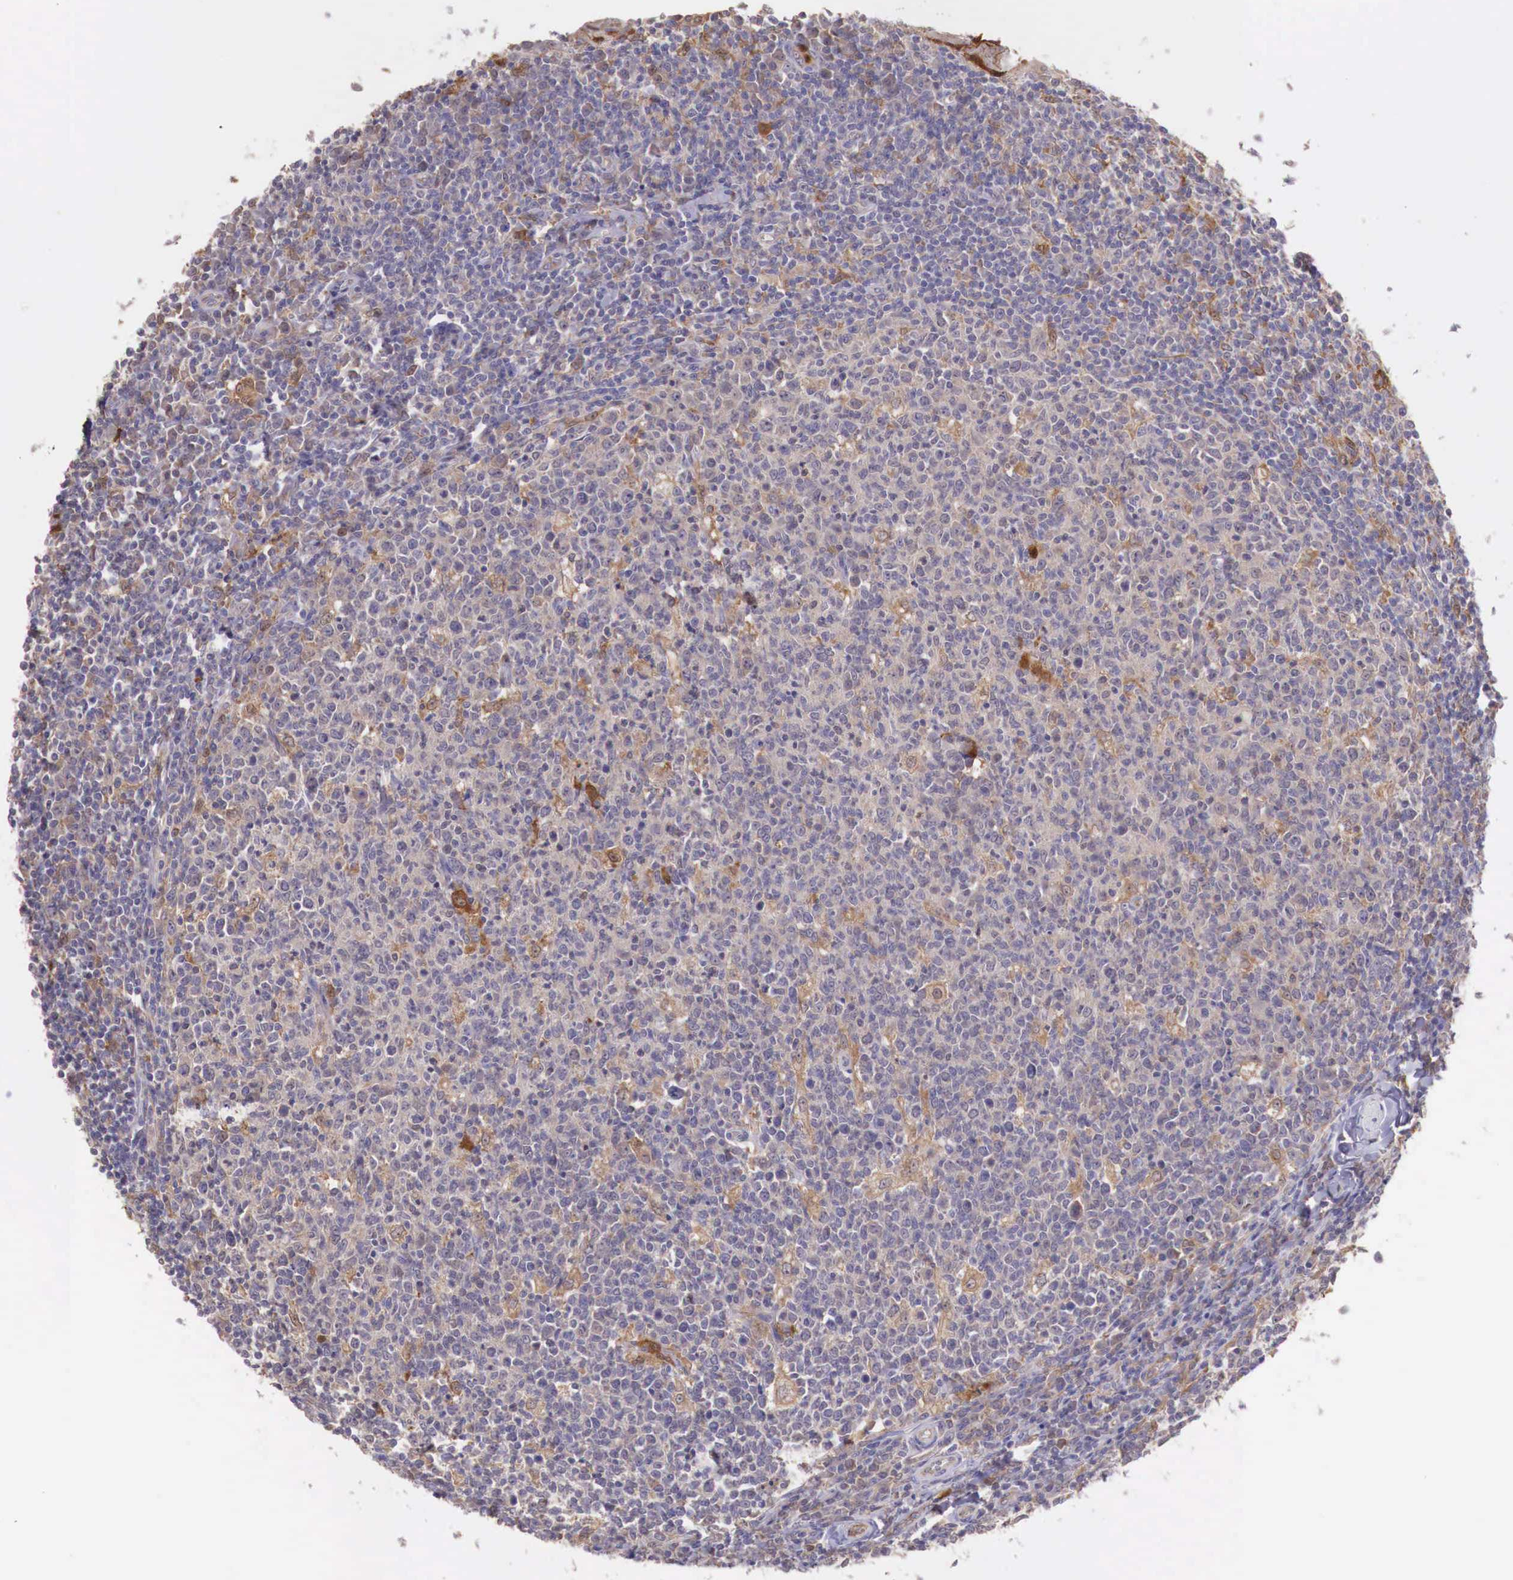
{"staining": {"intensity": "weak", "quantity": "<25%", "location": "cytoplasmic/membranous"}, "tissue": "tonsil", "cell_type": "Germinal center cells", "image_type": "normal", "snomed": [{"axis": "morphology", "description": "Normal tissue, NOS"}, {"axis": "topography", "description": "Tonsil"}], "caption": "This is an IHC image of unremarkable human tonsil. There is no staining in germinal center cells.", "gene": "GAB2", "patient": {"sex": "male", "age": 6}}